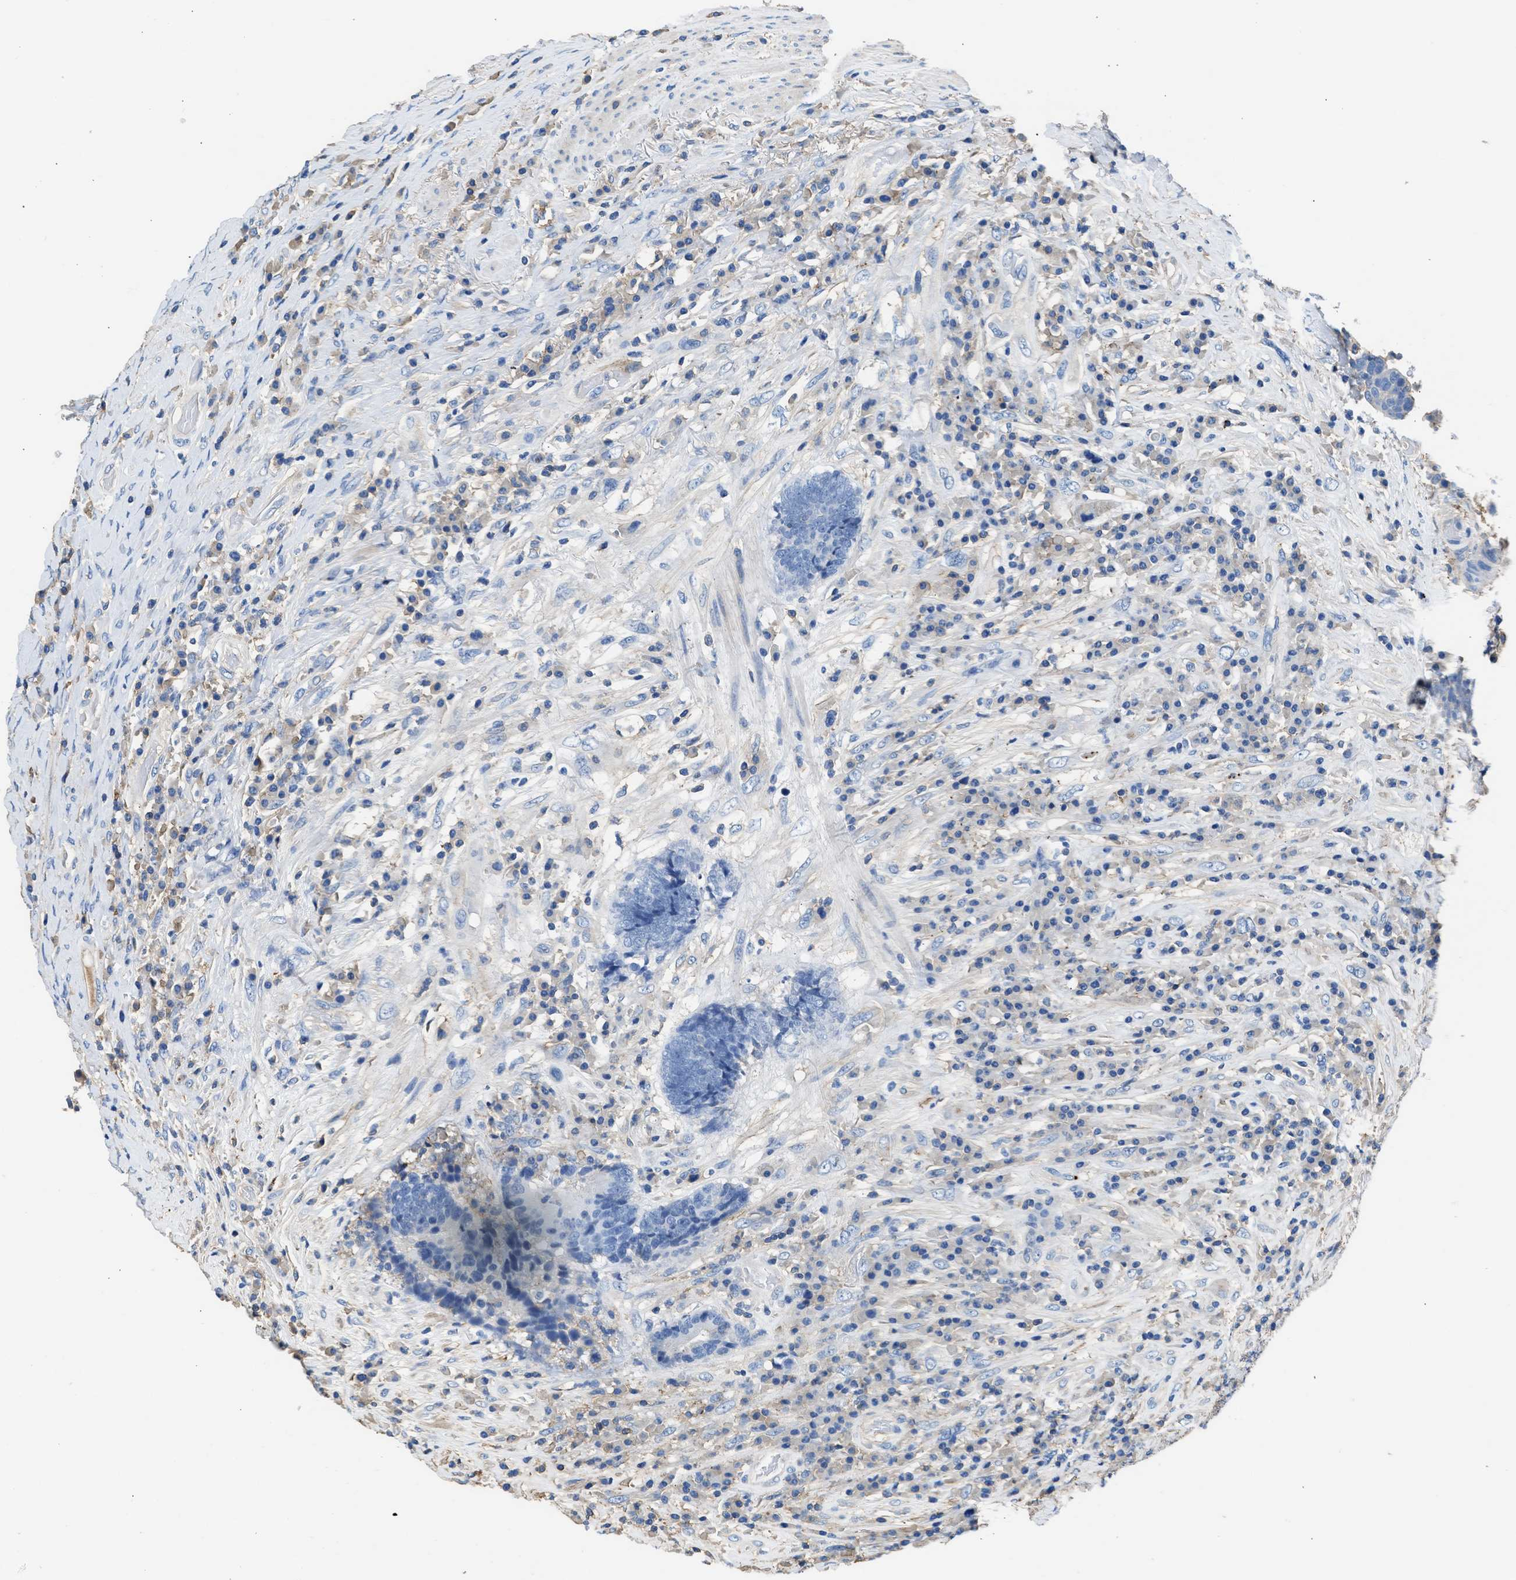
{"staining": {"intensity": "negative", "quantity": "none", "location": "none"}, "tissue": "colorectal cancer", "cell_type": "Tumor cells", "image_type": "cancer", "snomed": [{"axis": "morphology", "description": "Adenocarcinoma, NOS"}, {"axis": "topography", "description": "Rectum"}], "caption": "Protein analysis of adenocarcinoma (colorectal) reveals no significant staining in tumor cells. The staining was performed using DAB (3,3'-diaminobenzidine) to visualize the protein expression in brown, while the nuclei were stained in blue with hematoxylin (Magnification: 20x).", "gene": "KCNQ4", "patient": {"sex": "female", "age": 89}}